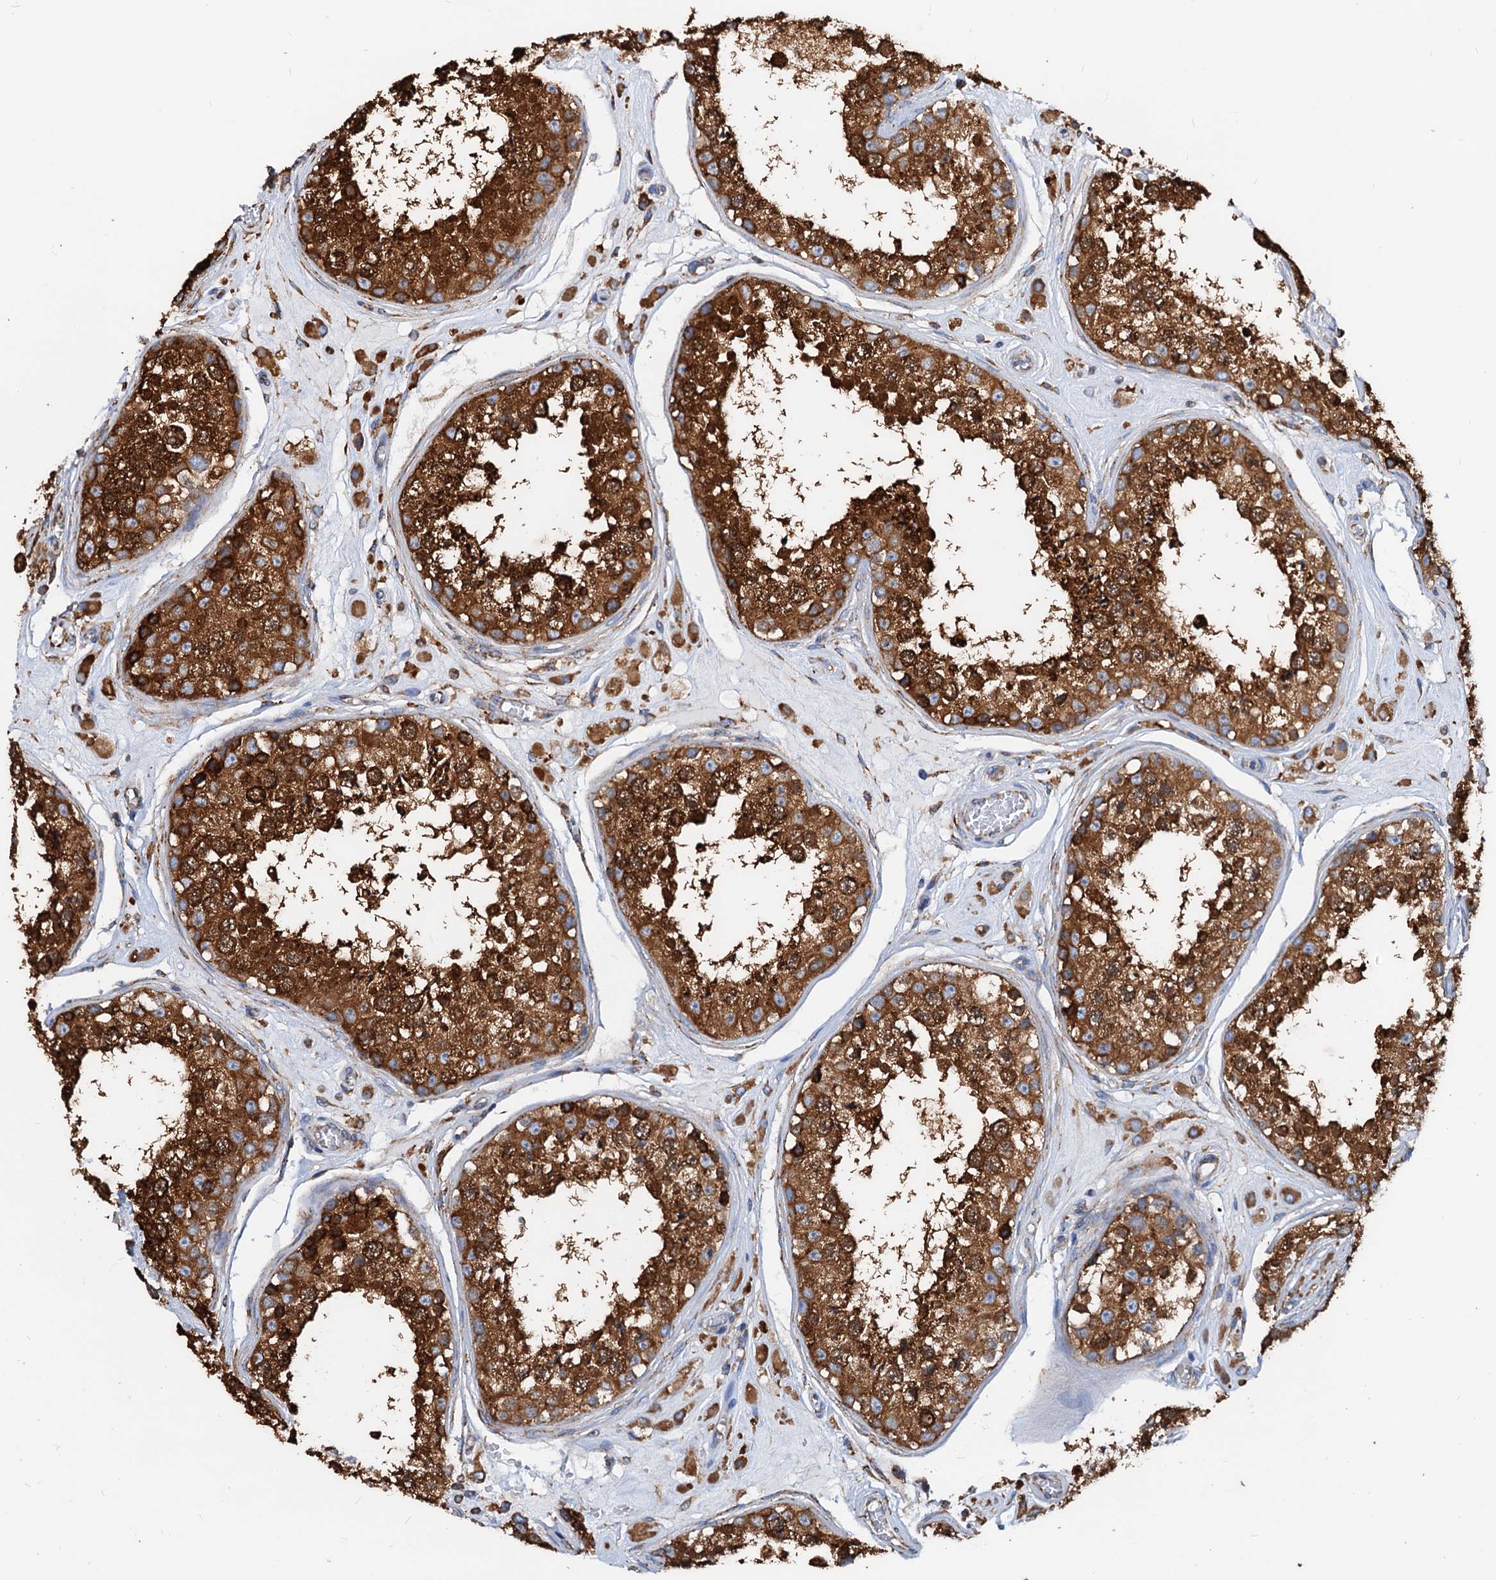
{"staining": {"intensity": "strong", "quantity": ">75%", "location": "cytoplasmic/membranous,nuclear"}, "tissue": "testis", "cell_type": "Cells in seminiferous ducts", "image_type": "normal", "snomed": [{"axis": "morphology", "description": "Normal tissue, NOS"}, {"axis": "topography", "description": "Testis"}], "caption": "Immunohistochemistry image of unremarkable testis: testis stained using immunohistochemistry exhibits high levels of strong protein expression localized specifically in the cytoplasmic/membranous,nuclear of cells in seminiferous ducts, appearing as a cytoplasmic/membranous,nuclear brown color.", "gene": "HSPA5", "patient": {"sex": "male", "age": 25}}